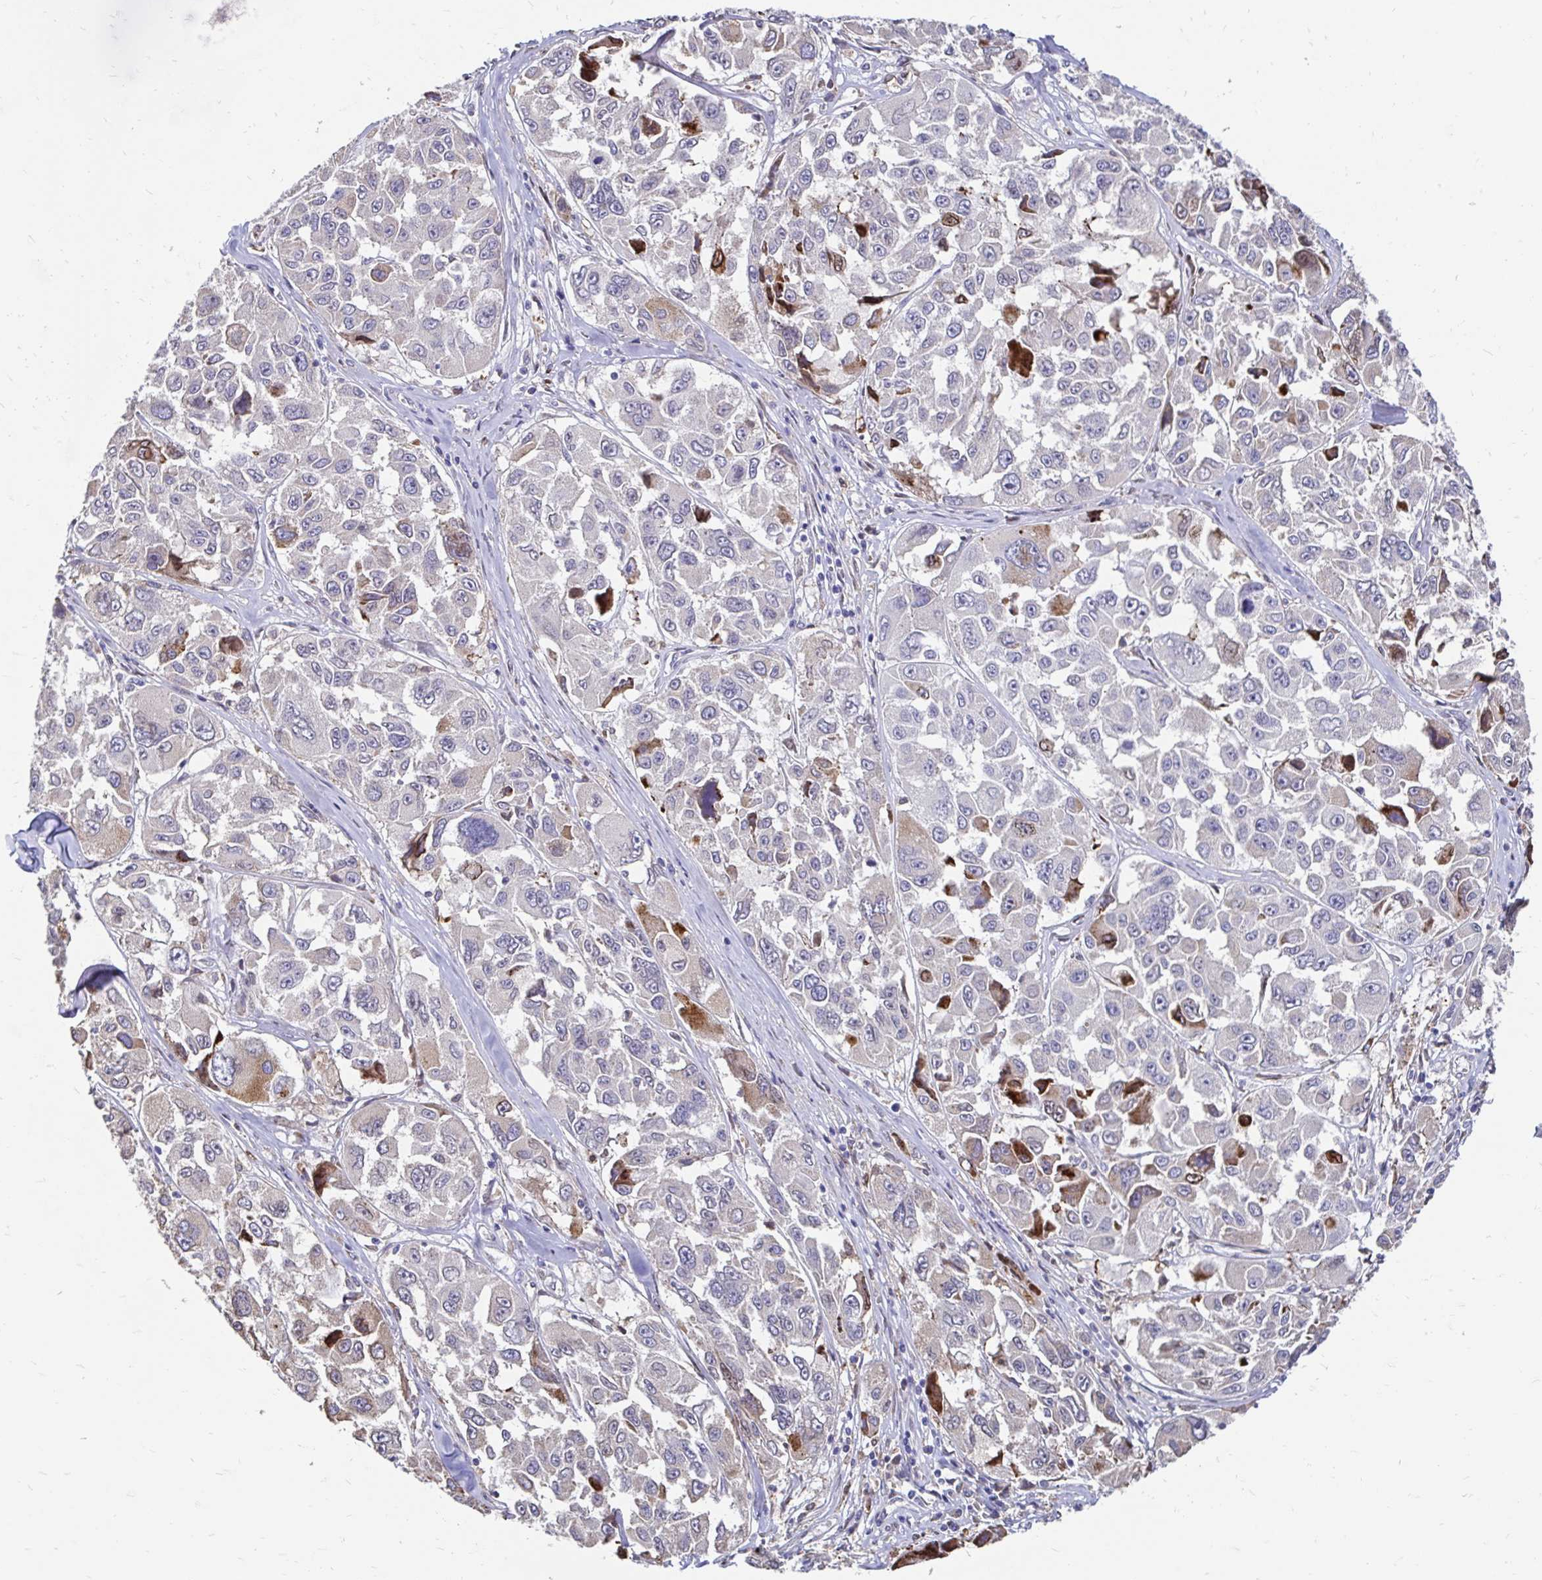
{"staining": {"intensity": "negative", "quantity": "none", "location": "none"}, "tissue": "melanoma", "cell_type": "Tumor cells", "image_type": "cancer", "snomed": [{"axis": "morphology", "description": "Malignant melanoma, NOS"}, {"axis": "topography", "description": "Skin"}], "caption": "This is an IHC histopathology image of human melanoma. There is no positivity in tumor cells.", "gene": "CDKL1", "patient": {"sex": "female", "age": 66}}